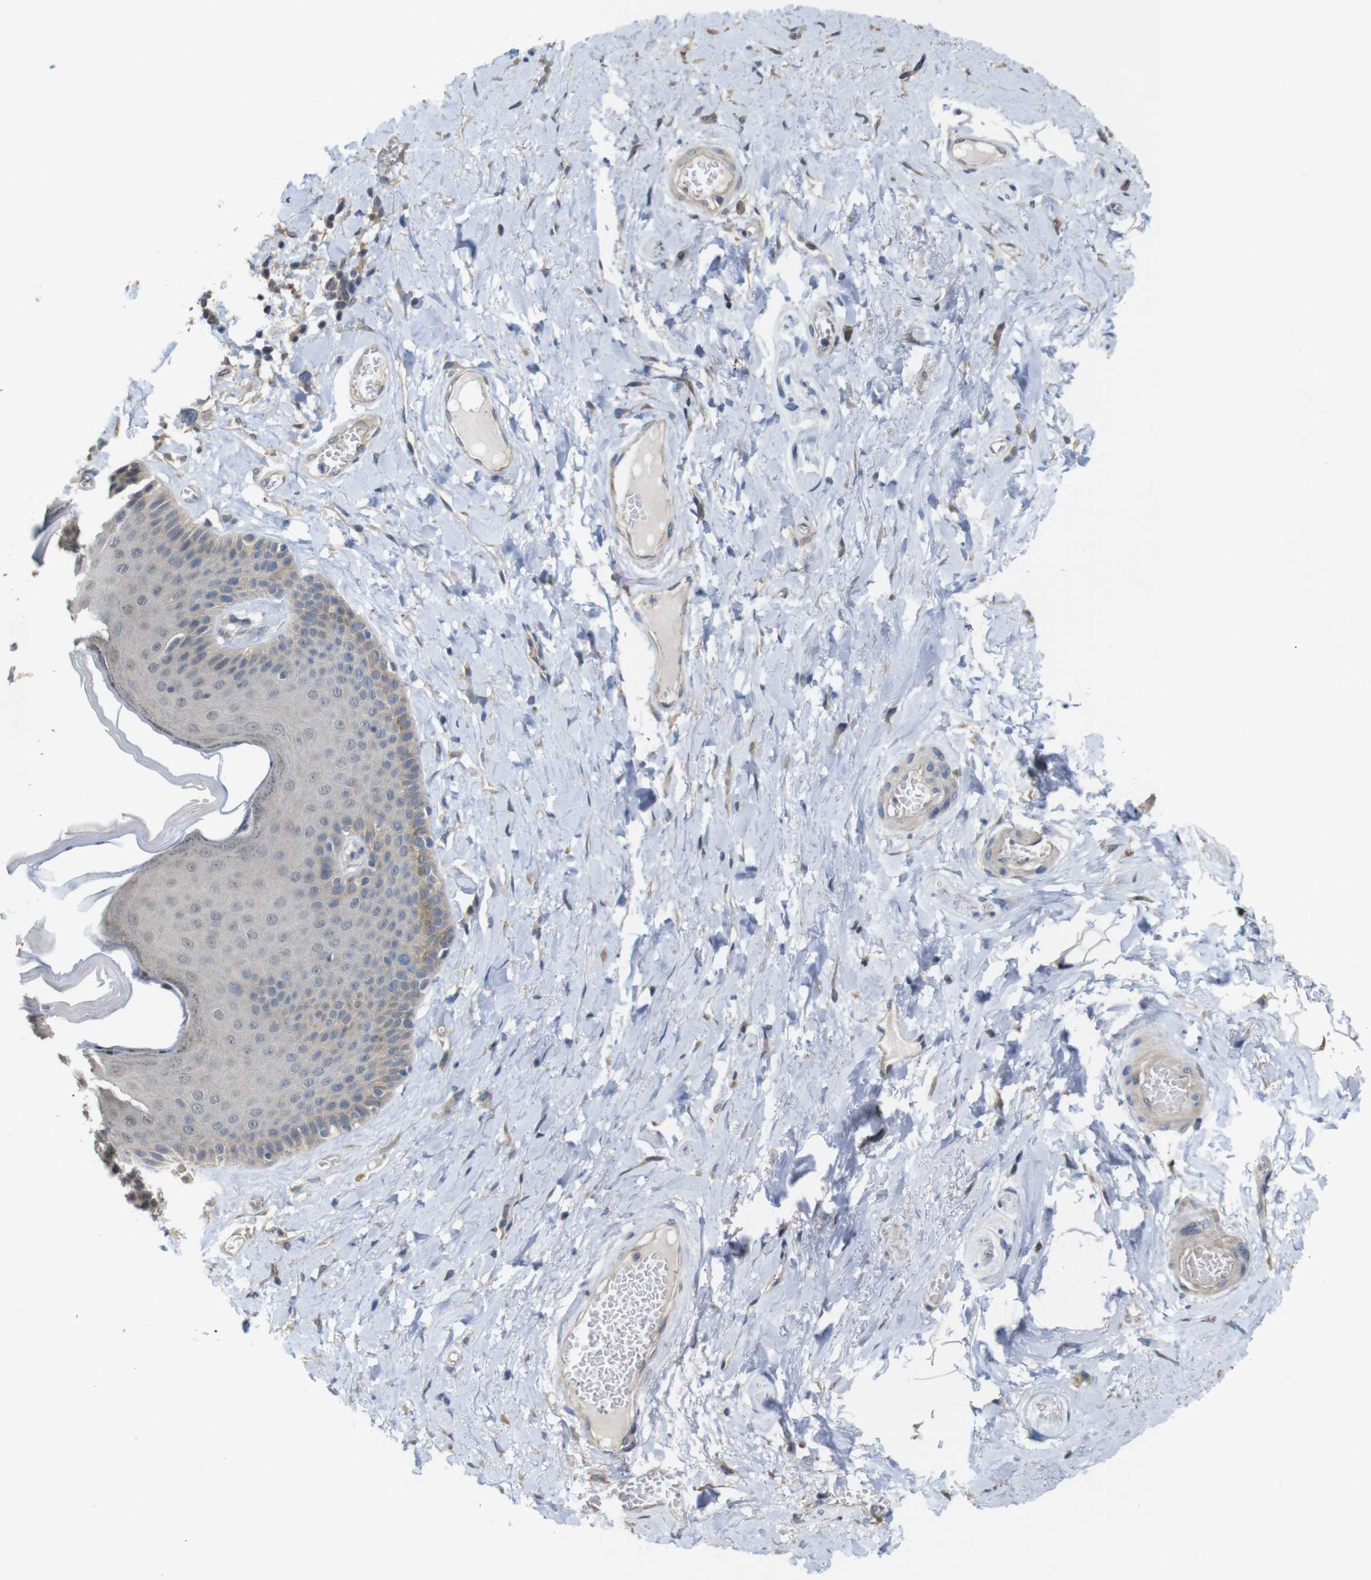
{"staining": {"intensity": "moderate", "quantity": "<25%", "location": "cytoplasmic/membranous"}, "tissue": "skin", "cell_type": "Epidermal cells", "image_type": "normal", "snomed": [{"axis": "morphology", "description": "Normal tissue, NOS"}, {"axis": "topography", "description": "Anal"}], "caption": "The histopathology image shows immunohistochemical staining of normal skin. There is moderate cytoplasmic/membranous positivity is identified in about <25% of epidermal cells.", "gene": "CDC34", "patient": {"sex": "male", "age": 69}}